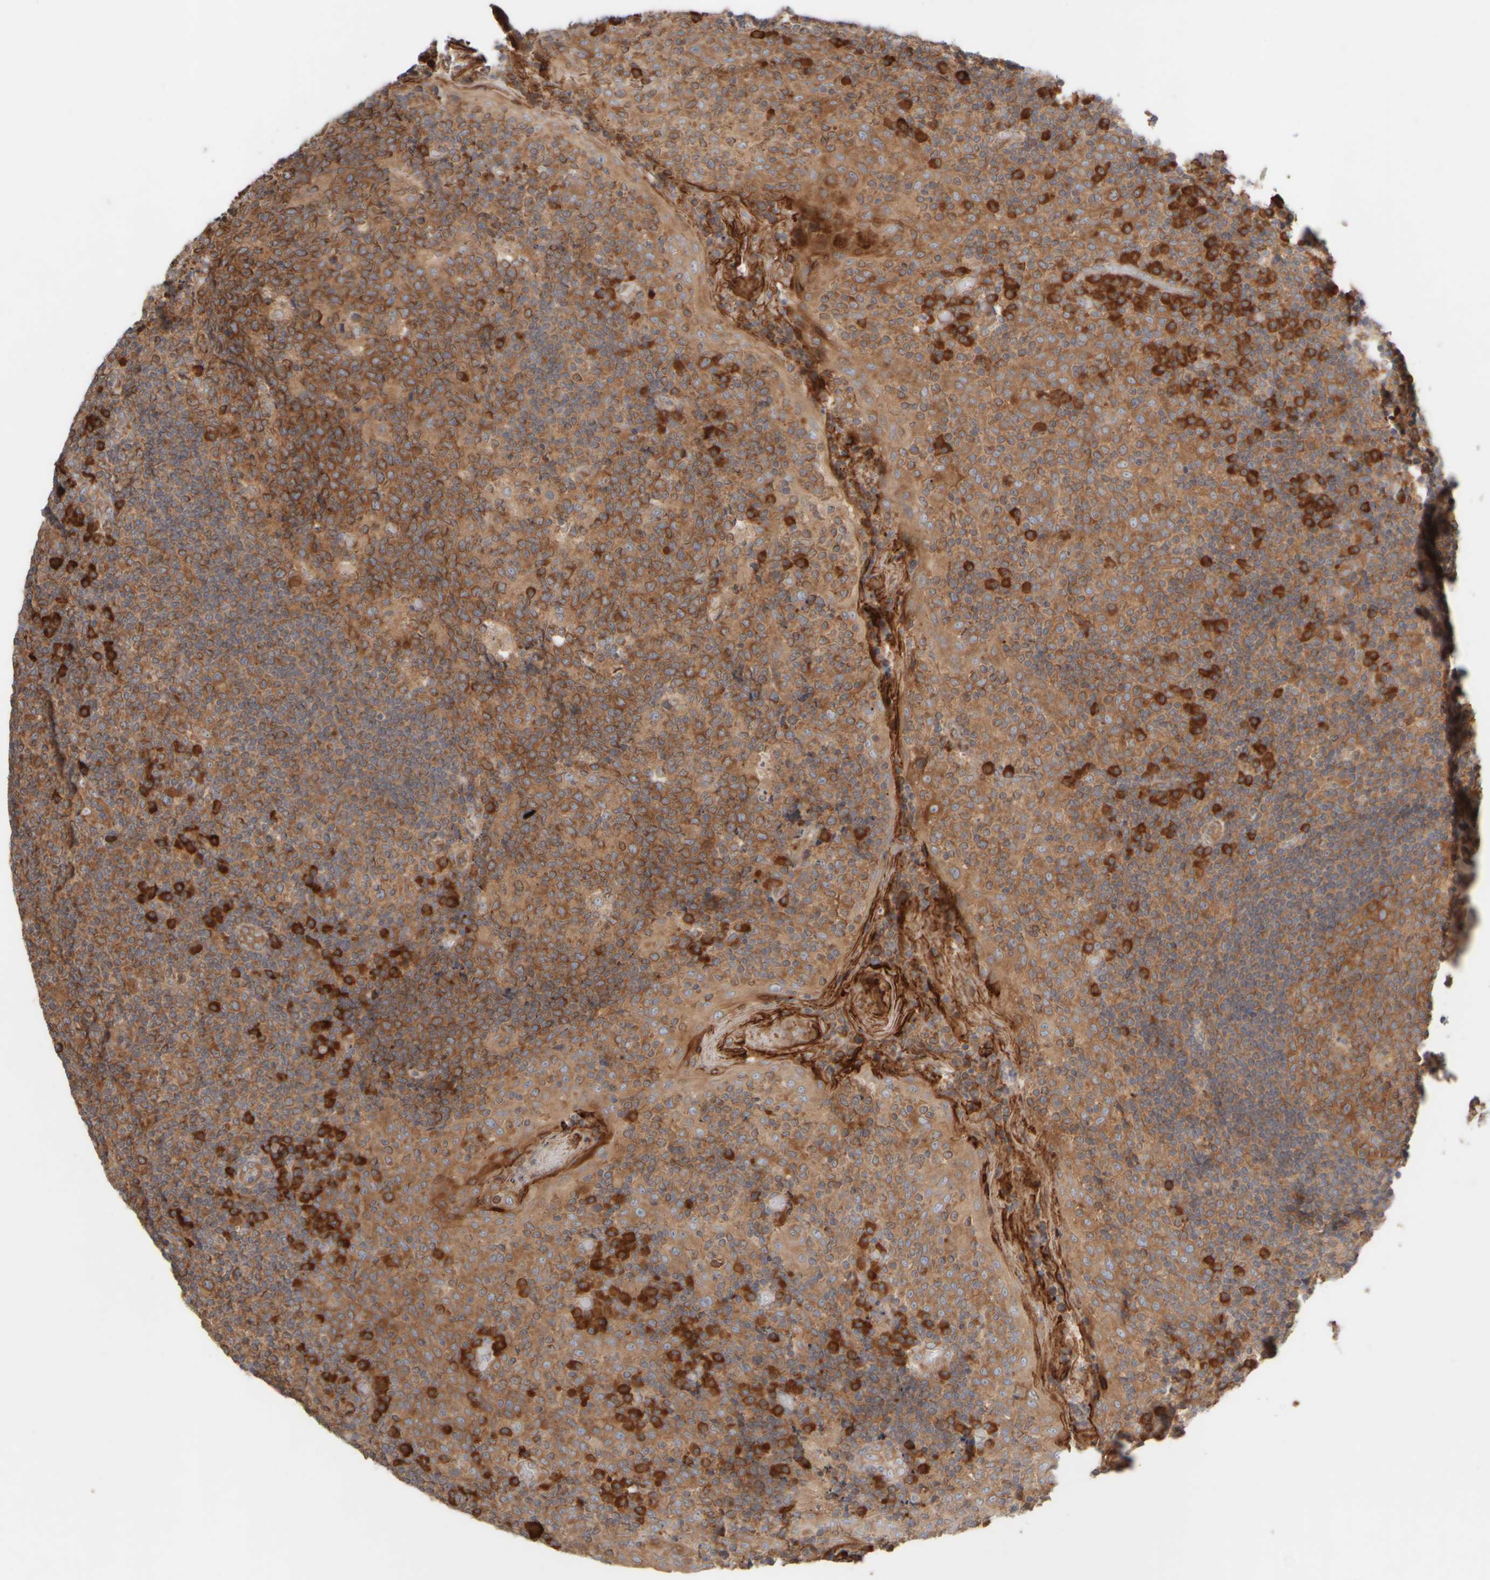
{"staining": {"intensity": "moderate", "quantity": ">75%", "location": "cytoplasmic/membranous"}, "tissue": "tonsil", "cell_type": "Germinal center cells", "image_type": "normal", "snomed": [{"axis": "morphology", "description": "Normal tissue, NOS"}, {"axis": "topography", "description": "Tonsil"}], "caption": "A brown stain shows moderate cytoplasmic/membranous expression of a protein in germinal center cells of unremarkable human tonsil. (brown staining indicates protein expression, while blue staining denotes nuclei).", "gene": "EIF2B3", "patient": {"sex": "female", "age": 19}}